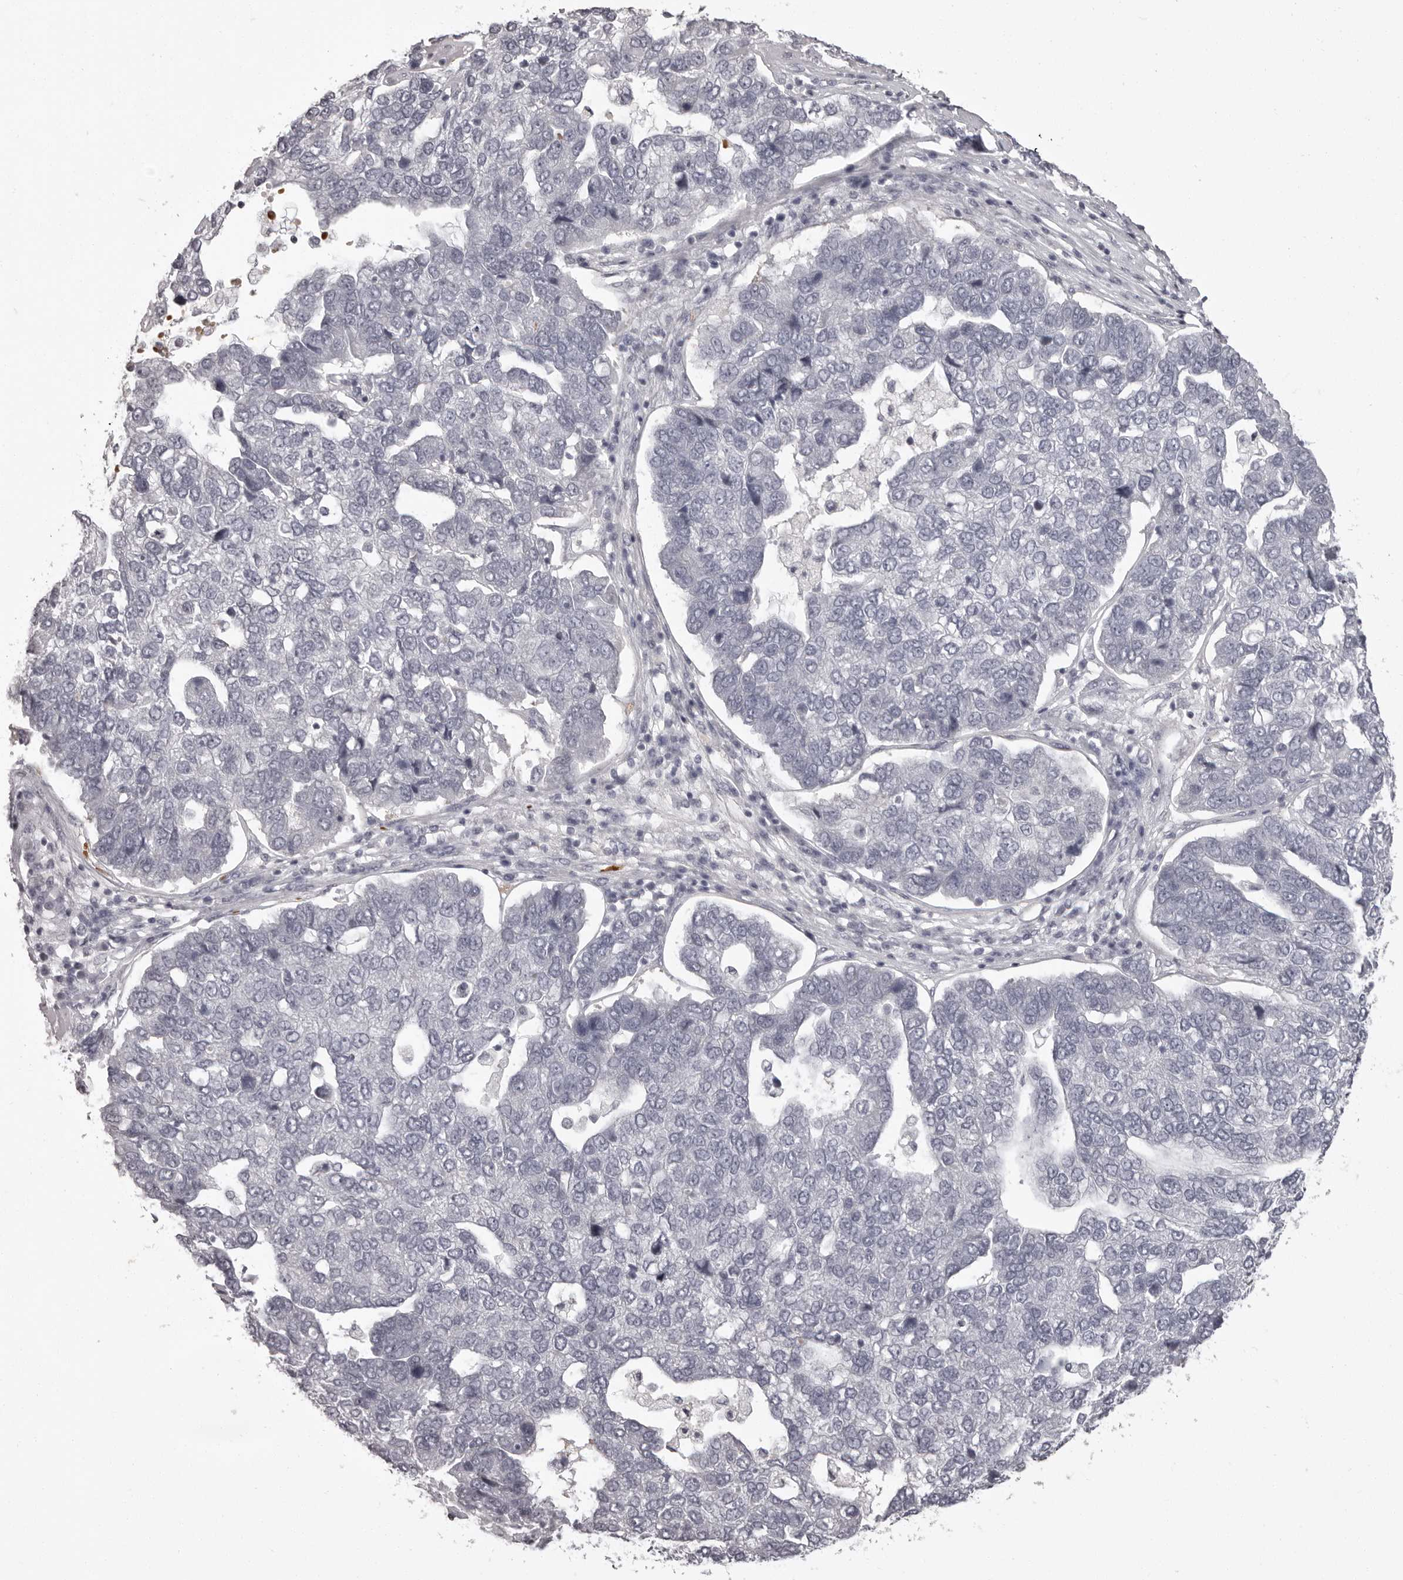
{"staining": {"intensity": "negative", "quantity": "none", "location": "none"}, "tissue": "pancreatic cancer", "cell_type": "Tumor cells", "image_type": "cancer", "snomed": [{"axis": "morphology", "description": "Adenocarcinoma, NOS"}, {"axis": "topography", "description": "Pancreas"}], "caption": "Pancreatic cancer (adenocarcinoma) stained for a protein using immunohistochemistry (IHC) reveals no staining tumor cells.", "gene": "C8orf74", "patient": {"sex": "female", "age": 61}}